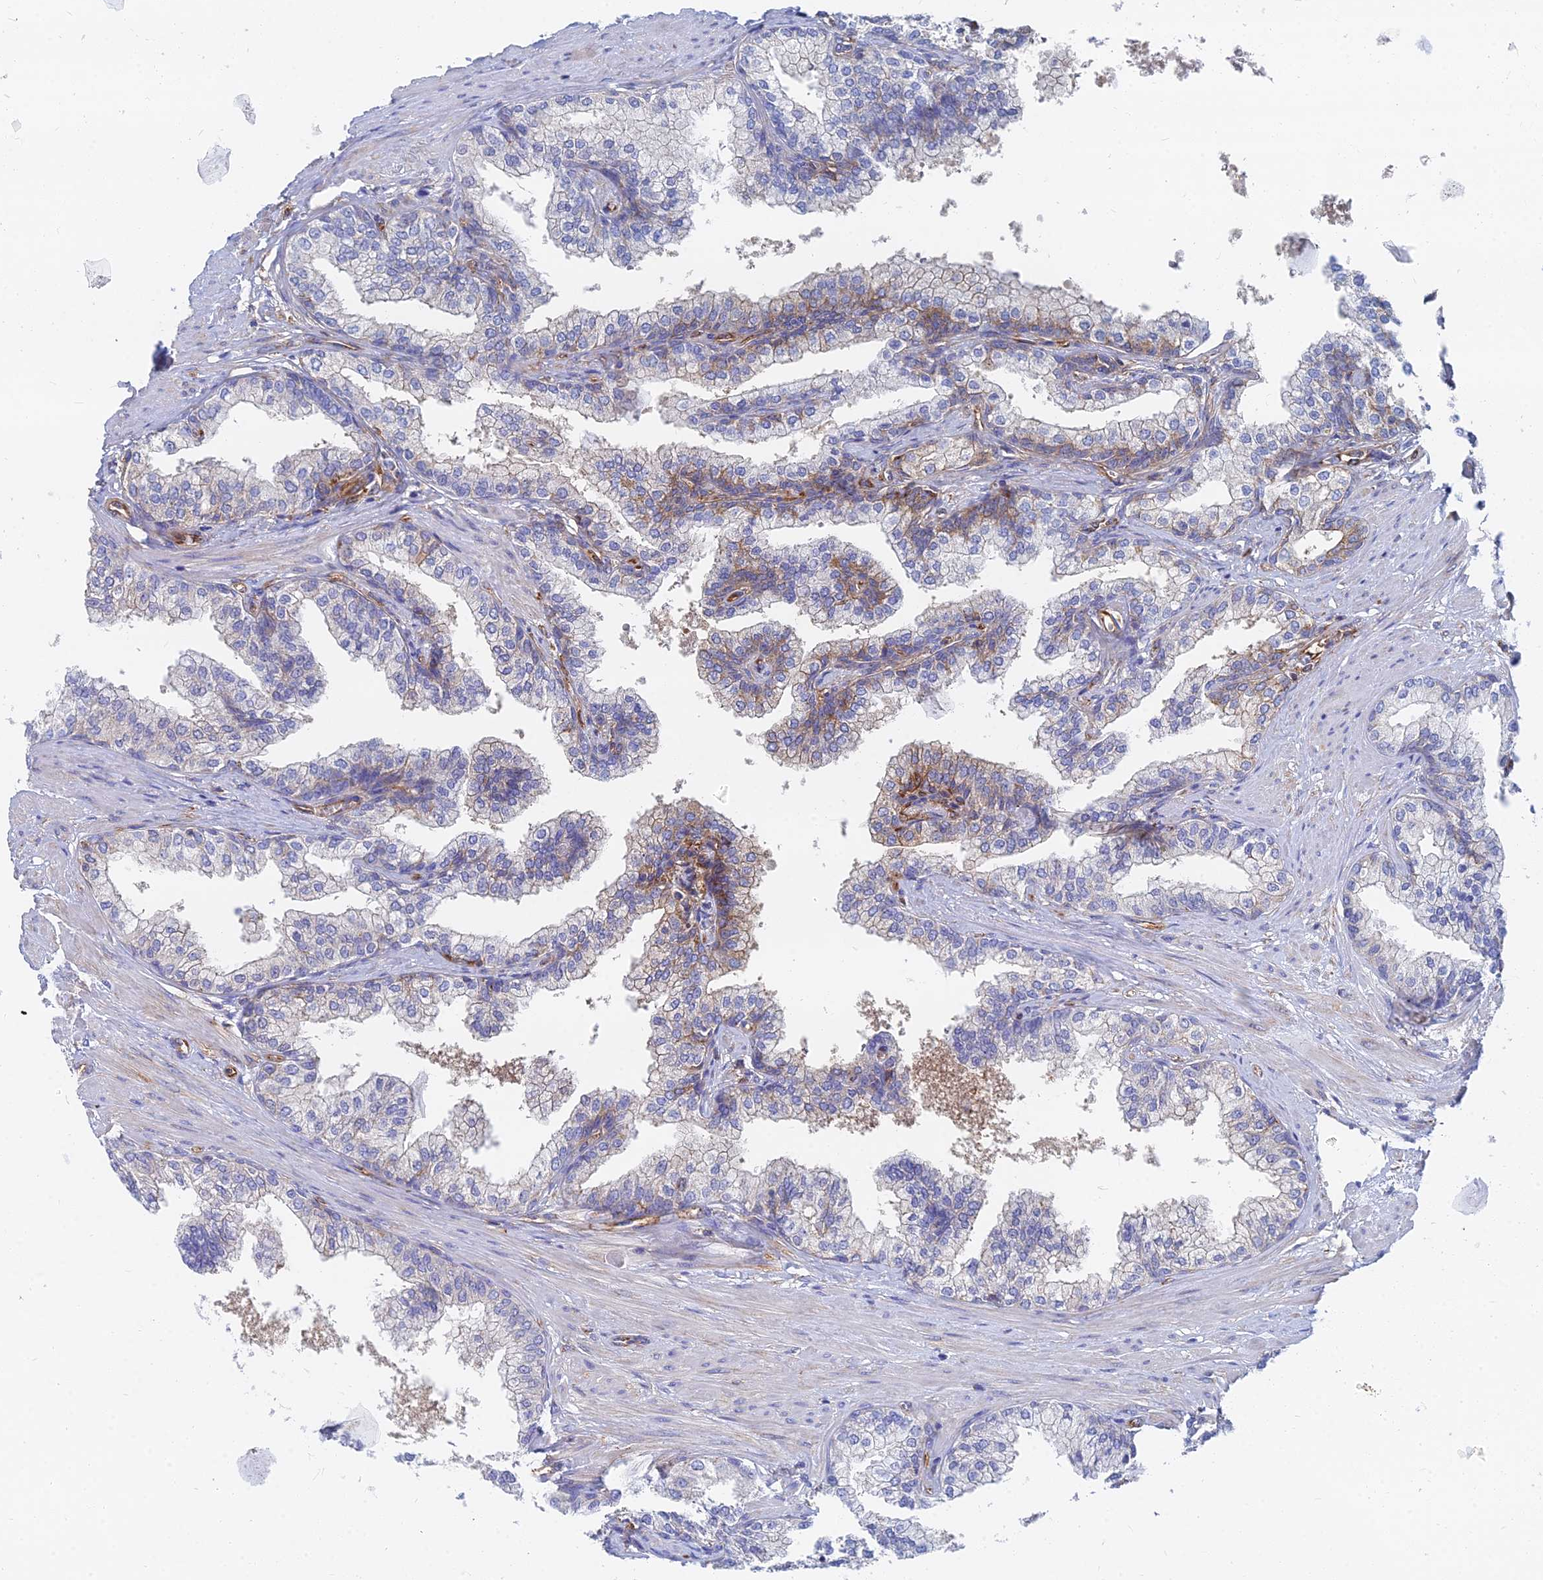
{"staining": {"intensity": "moderate", "quantity": "<25%", "location": "cytoplasmic/membranous"}, "tissue": "prostate", "cell_type": "Glandular cells", "image_type": "normal", "snomed": [{"axis": "morphology", "description": "Normal tissue, NOS"}, {"axis": "topography", "description": "Prostate"}], "caption": "High-magnification brightfield microscopy of benign prostate stained with DAB (brown) and counterstained with hematoxylin (blue). glandular cells exhibit moderate cytoplasmic/membranous staining is identified in approximately<25% of cells.", "gene": "FFAR3", "patient": {"sex": "male", "age": 60}}